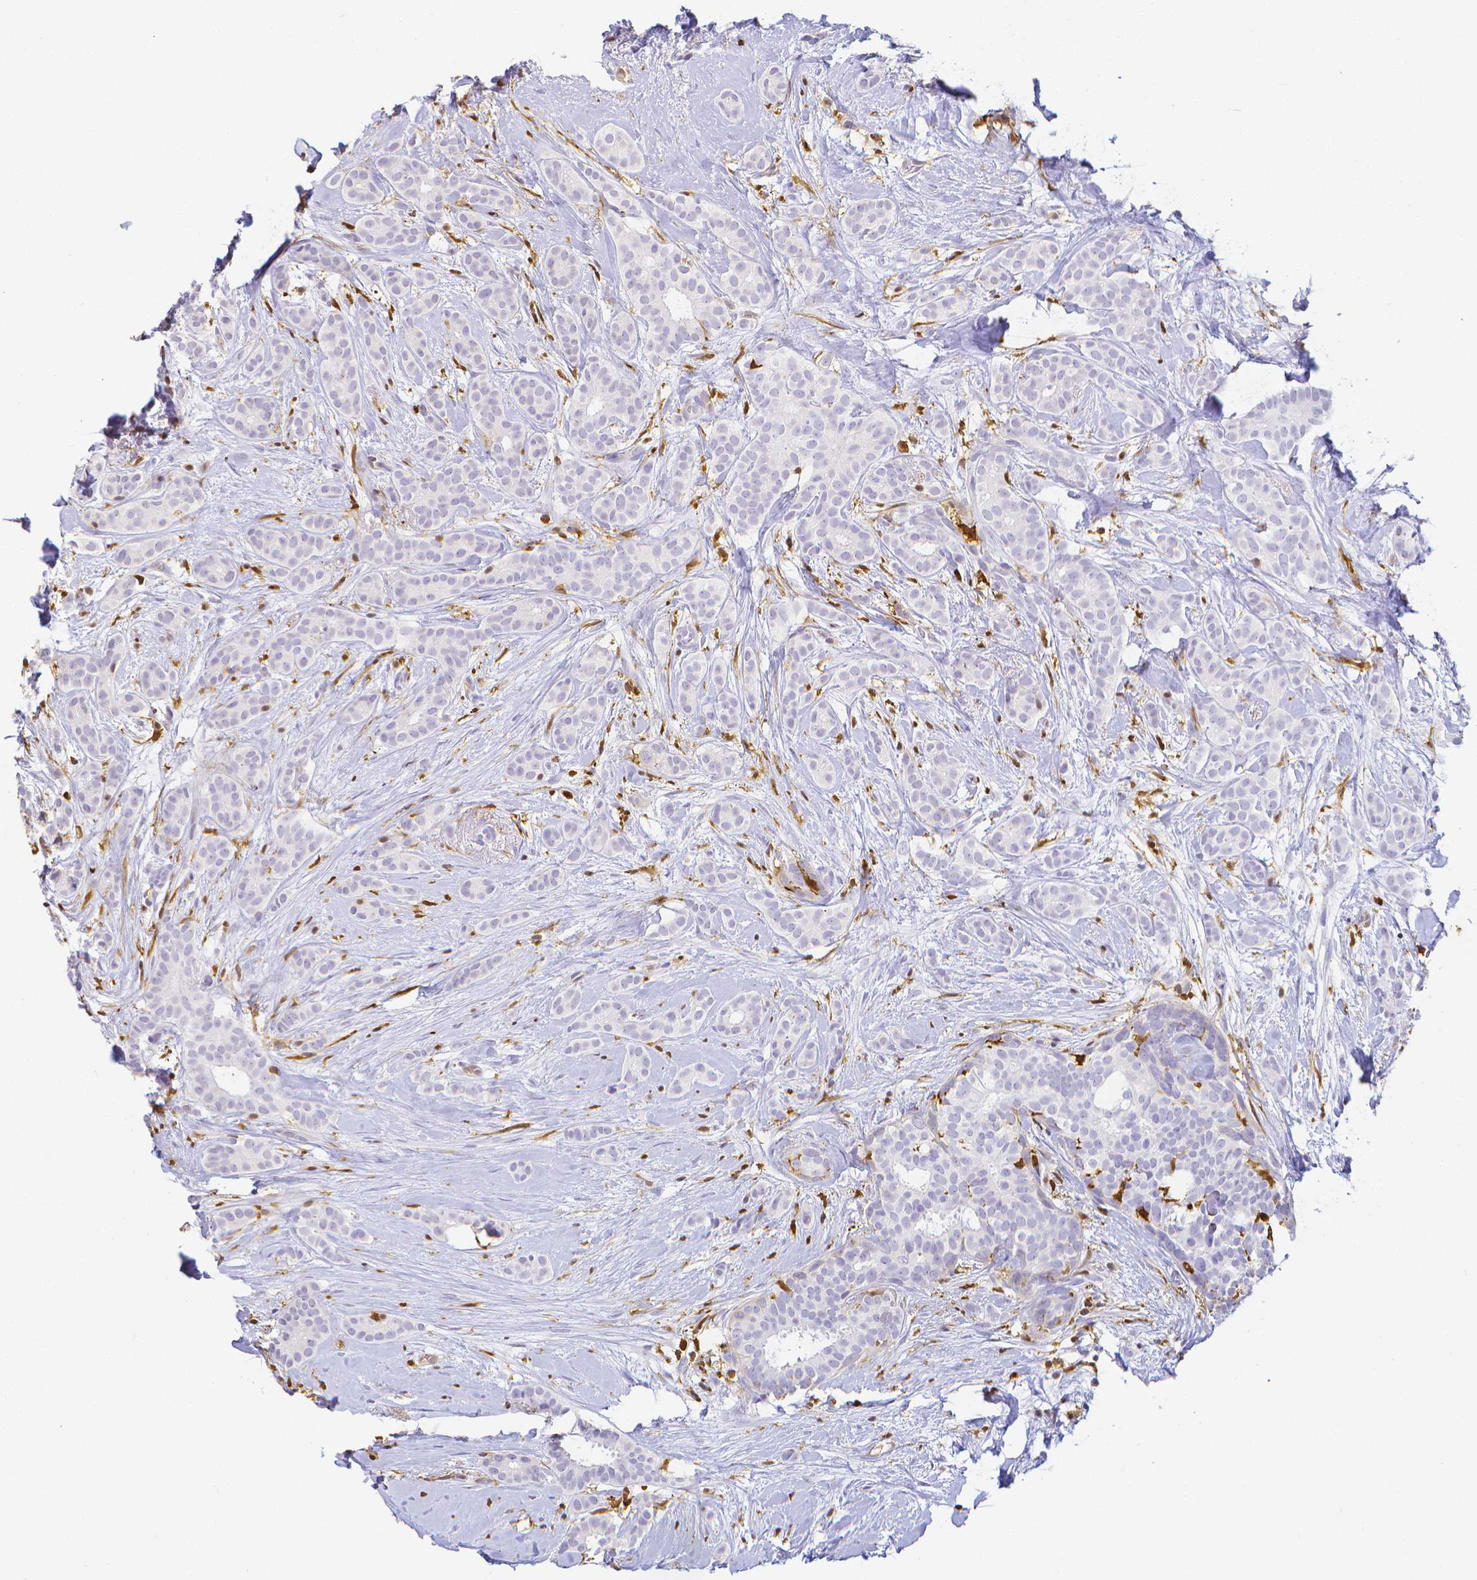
{"staining": {"intensity": "negative", "quantity": "none", "location": "none"}, "tissue": "breast cancer", "cell_type": "Tumor cells", "image_type": "cancer", "snomed": [{"axis": "morphology", "description": "Duct carcinoma"}, {"axis": "topography", "description": "Breast"}], "caption": "This is an IHC photomicrograph of human breast cancer. There is no staining in tumor cells.", "gene": "COTL1", "patient": {"sex": "female", "age": 65}}